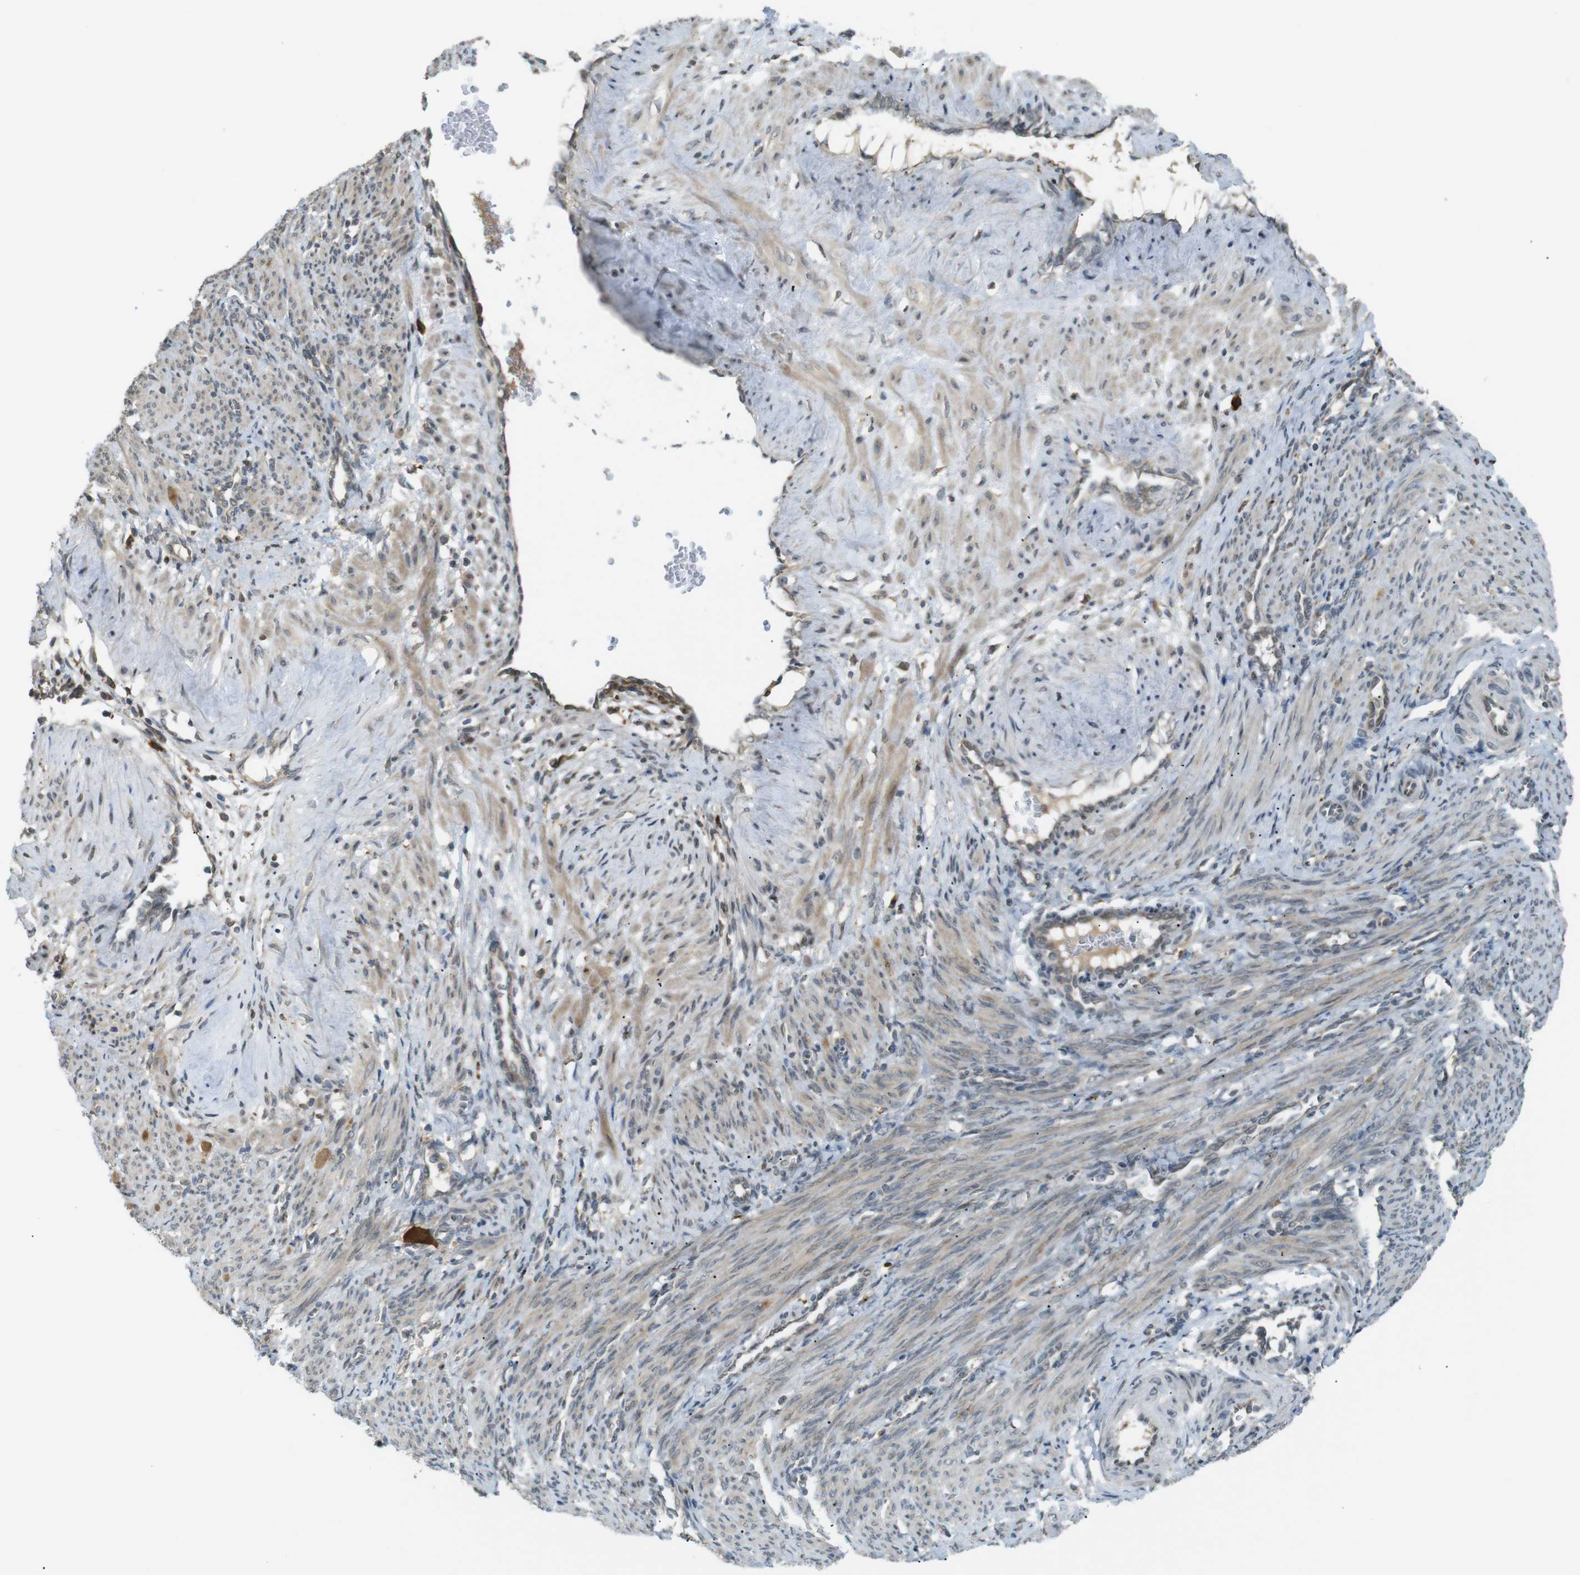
{"staining": {"intensity": "weak", "quantity": "<25%", "location": "cytoplasmic/membranous"}, "tissue": "smooth muscle", "cell_type": "Smooth muscle cells", "image_type": "normal", "snomed": [{"axis": "morphology", "description": "Normal tissue, NOS"}, {"axis": "topography", "description": "Endometrium"}], "caption": "An image of smooth muscle stained for a protein displays no brown staining in smooth muscle cells. (DAB (3,3'-diaminobenzidine) immunohistochemistry (IHC) with hematoxylin counter stain).", "gene": "TMED4", "patient": {"sex": "female", "age": 33}}